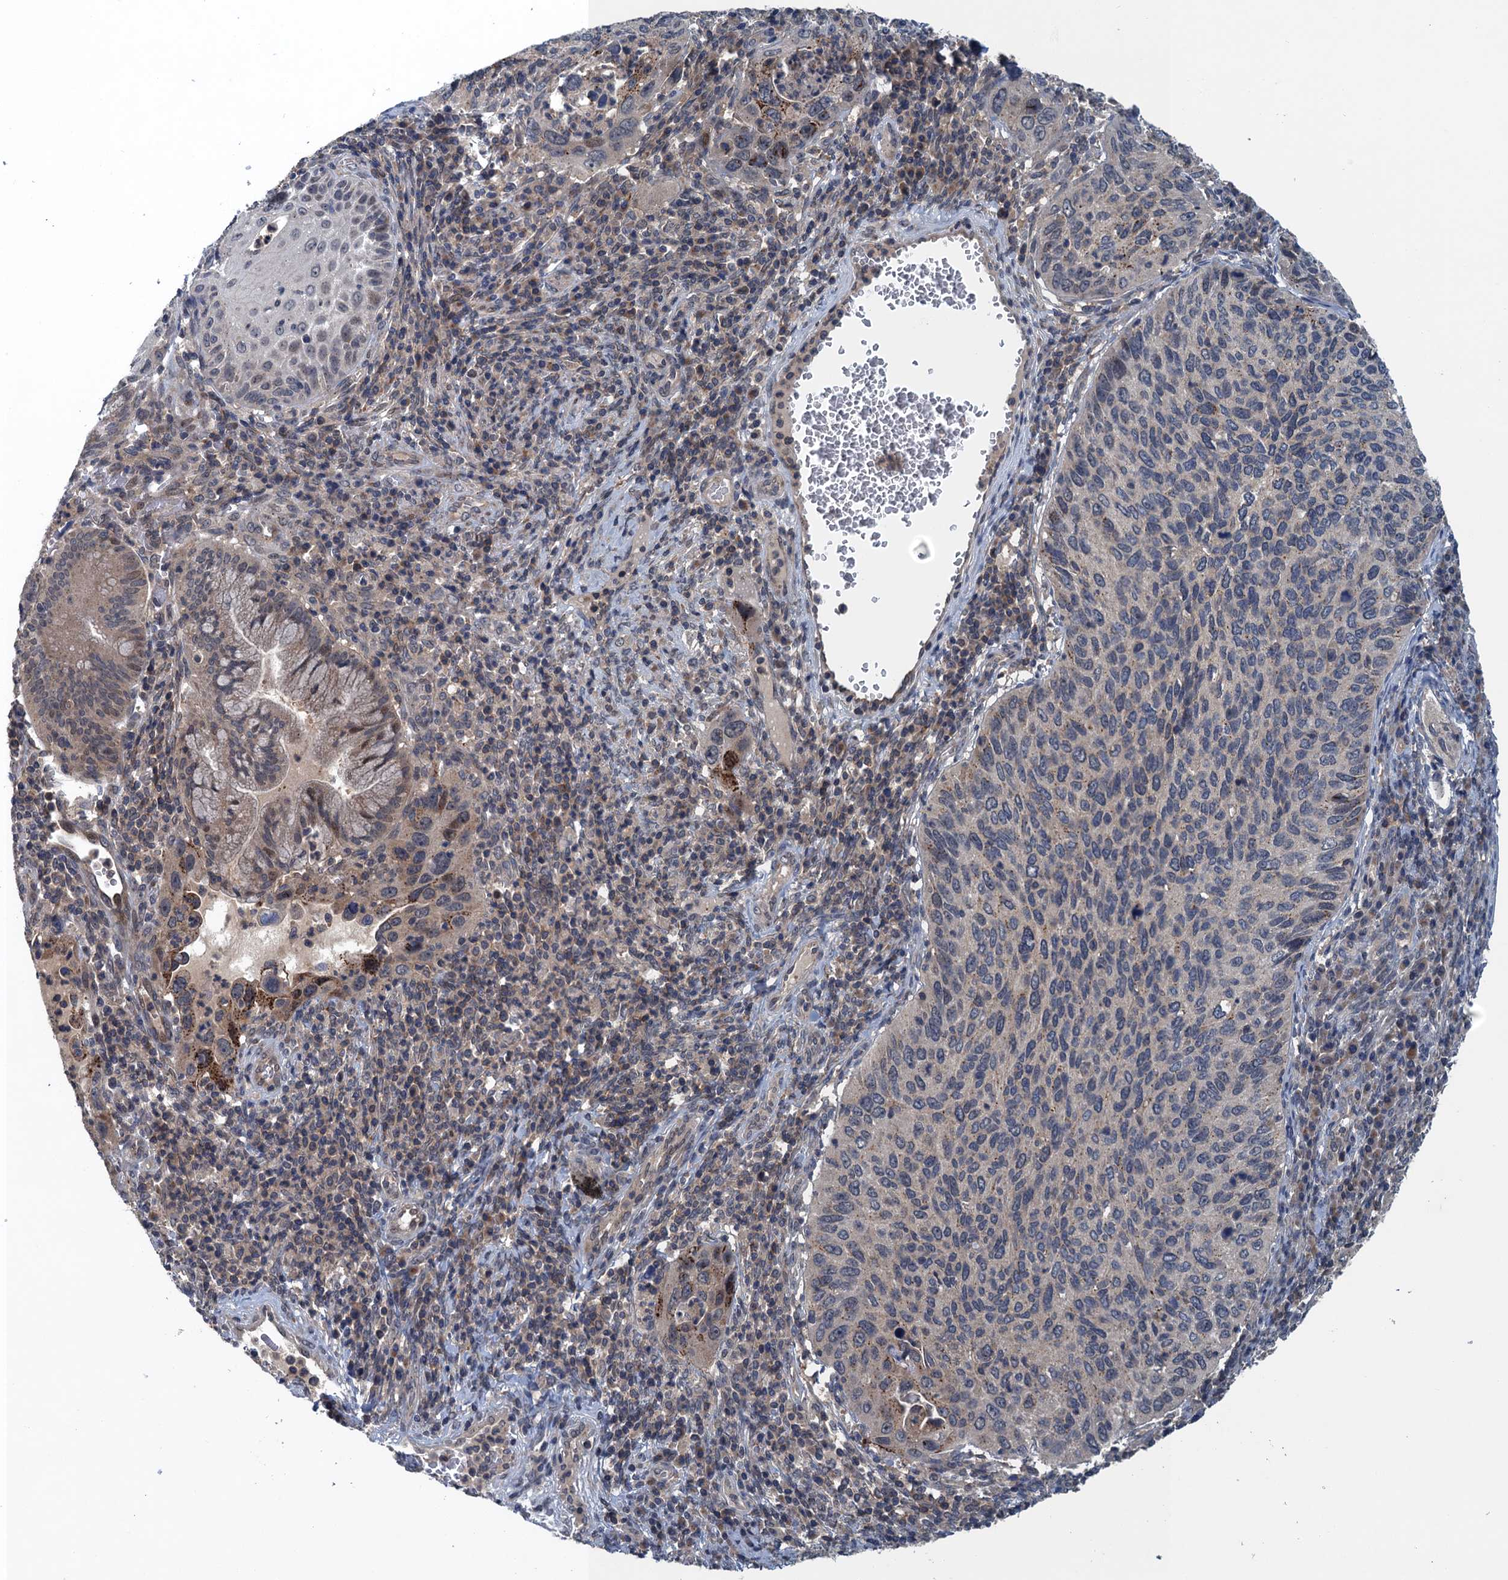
{"staining": {"intensity": "weak", "quantity": "<25%", "location": "cytoplasmic/membranous"}, "tissue": "cervical cancer", "cell_type": "Tumor cells", "image_type": "cancer", "snomed": [{"axis": "morphology", "description": "Squamous cell carcinoma, NOS"}, {"axis": "topography", "description": "Cervix"}], "caption": "Cervical cancer was stained to show a protein in brown. There is no significant expression in tumor cells.", "gene": "RNF165", "patient": {"sex": "female", "age": 38}}